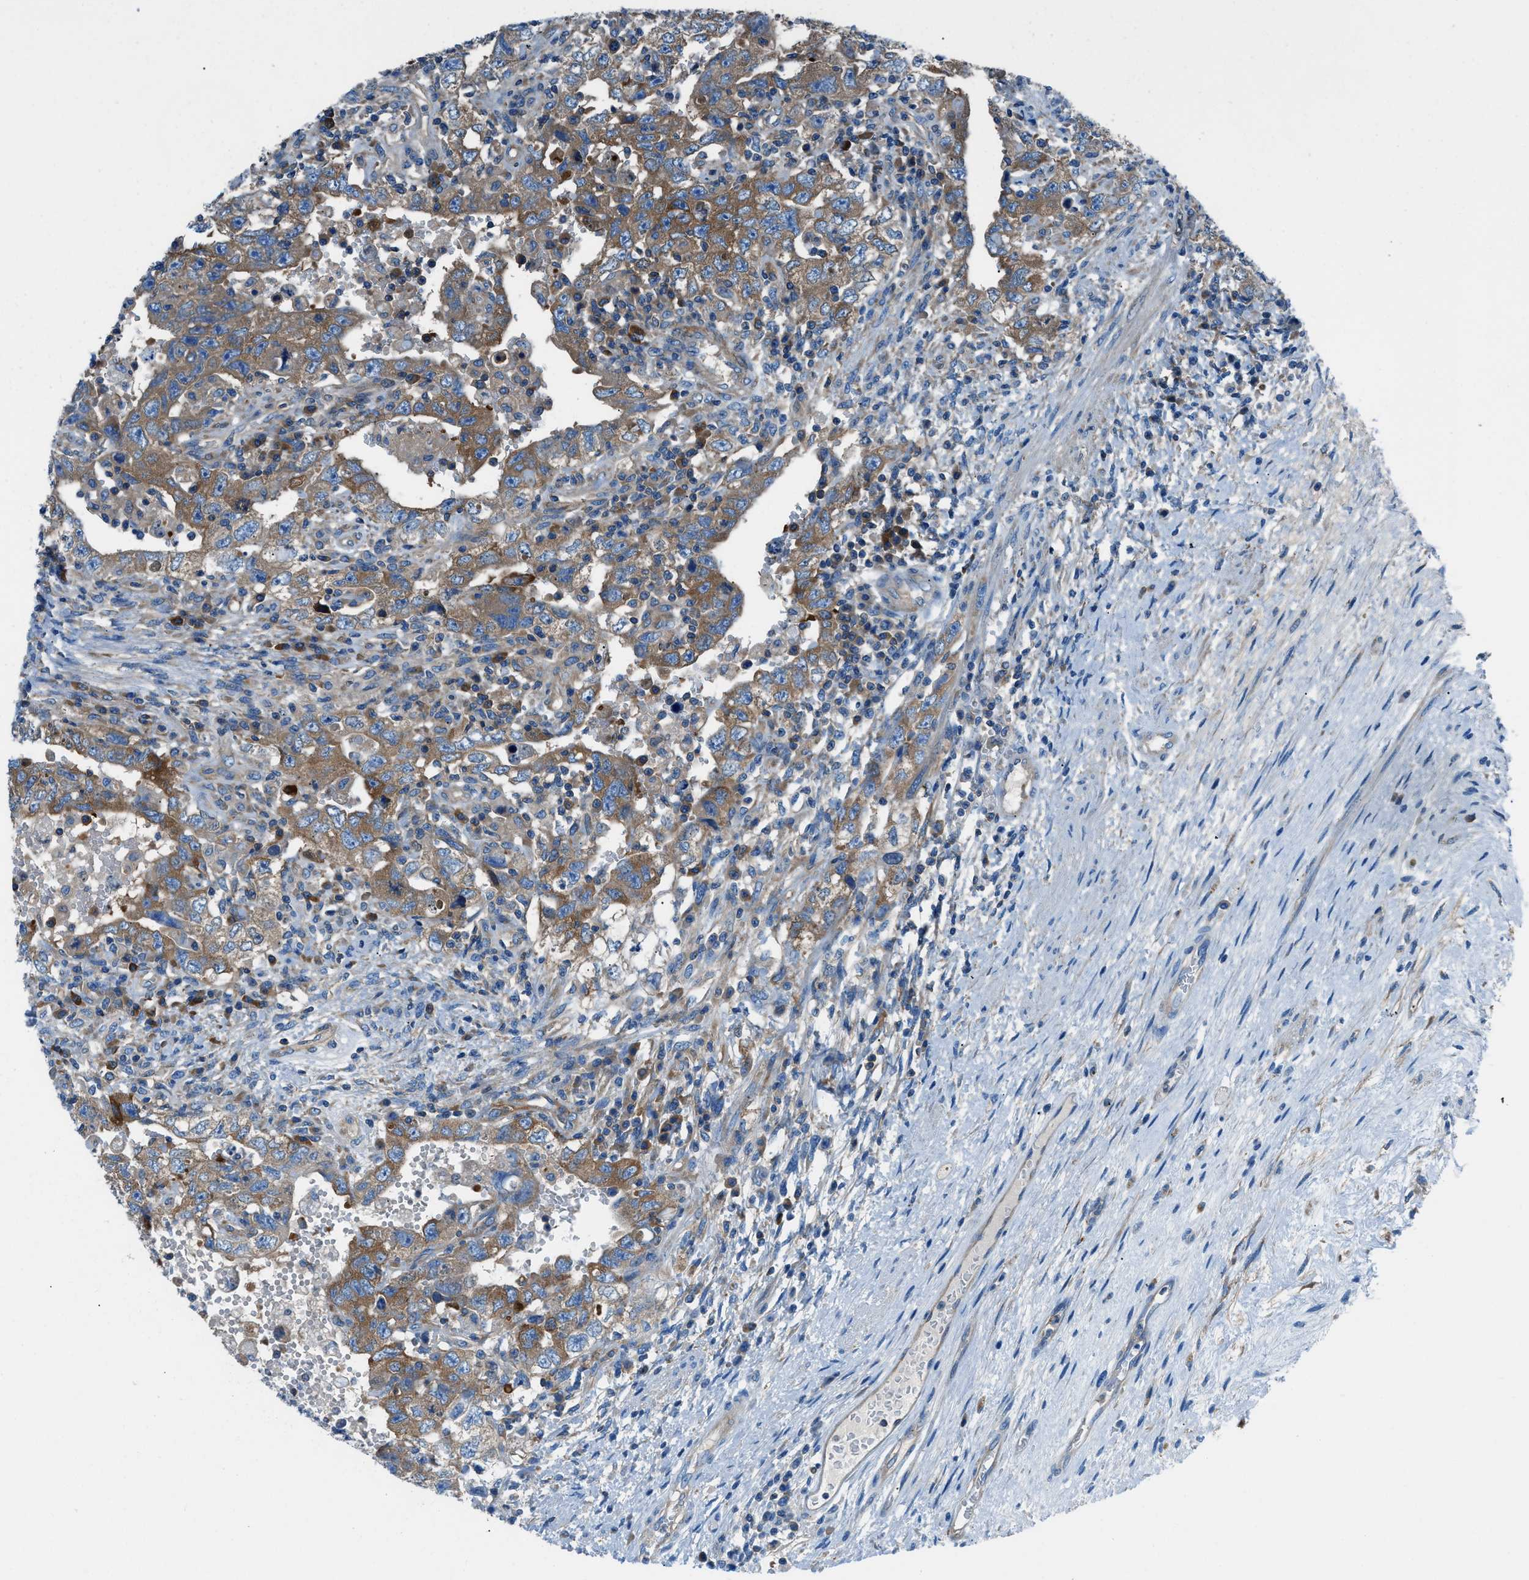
{"staining": {"intensity": "moderate", "quantity": ">75%", "location": "cytoplasmic/membranous"}, "tissue": "testis cancer", "cell_type": "Tumor cells", "image_type": "cancer", "snomed": [{"axis": "morphology", "description": "Carcinoma, Embryonal, NOS"}, {"axis": "topography", "description": "Testis"}], "caption": "Embryonal carcinoma (testis) stained with a brown dye demonstrates moderate cytoplasmic/membranous positive expression in approximately >75% of tumor cells.", "gene": "SARS1", "patient": {"sex": "male", "age": 26}}